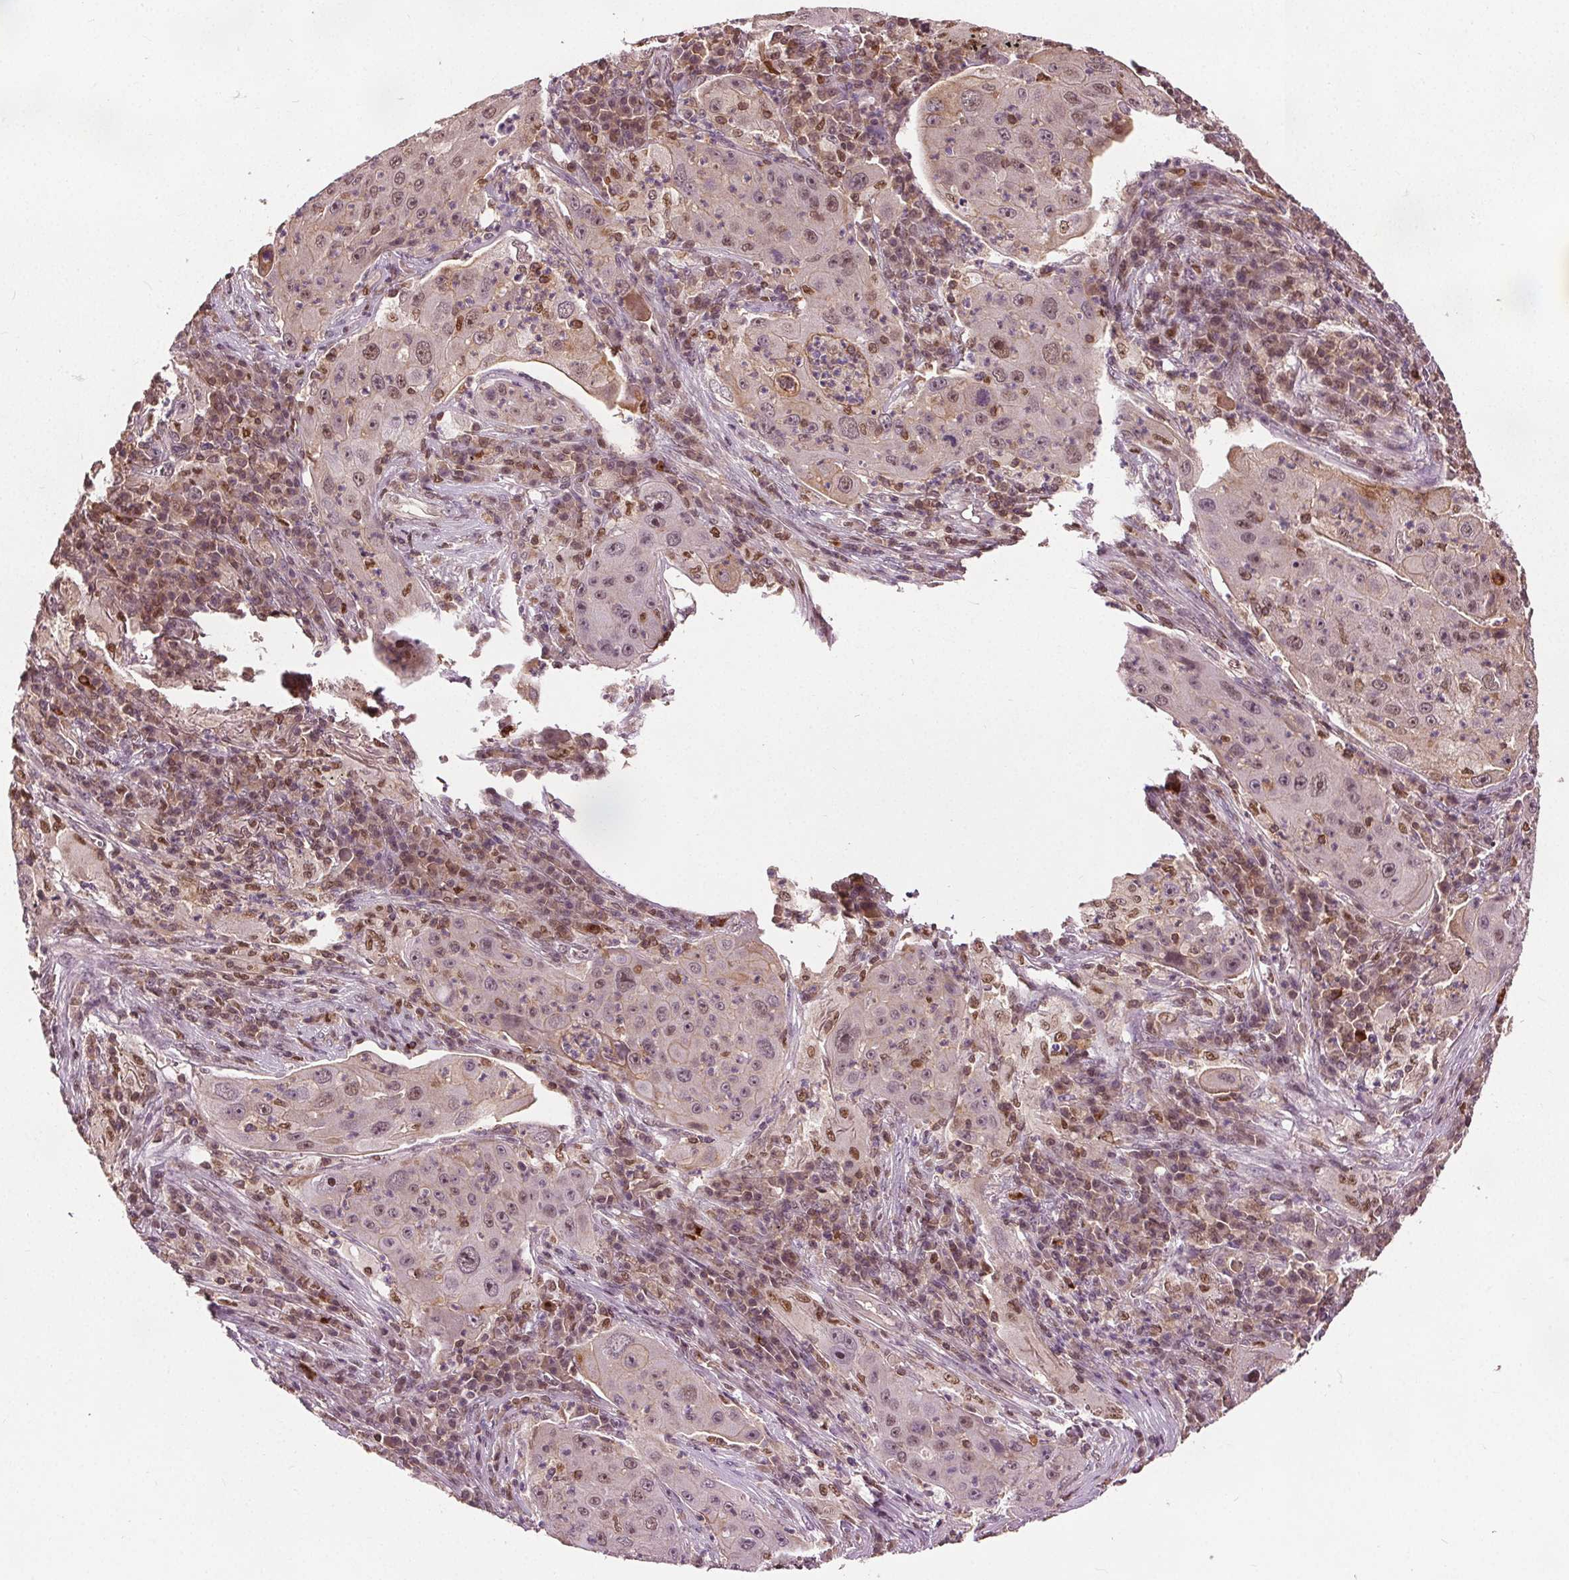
{"staining": {"intensity": "weak", "quantity": "<25%", "location": "cytoplasmic/membranous,nuclear"}, "tissue": "lung cancer", "cell_type": "Tumor cells", "image_type": "cancer", "snomed": [{"axis": "morphology", "description": "Squamous cell carcinoma, NOS"}, {"axis": "topography", "description": "Lung"}], "caption": "Lung squamous cell carcinoma was stained to show a protein in brown. There is no significant staining in tumor cells. The staining is performed using DAB brown chromogen with nuclei counter-stained in using hematoxylin.", "gene": "DDX11", "patient": {"sex": "female", "age": 59}}